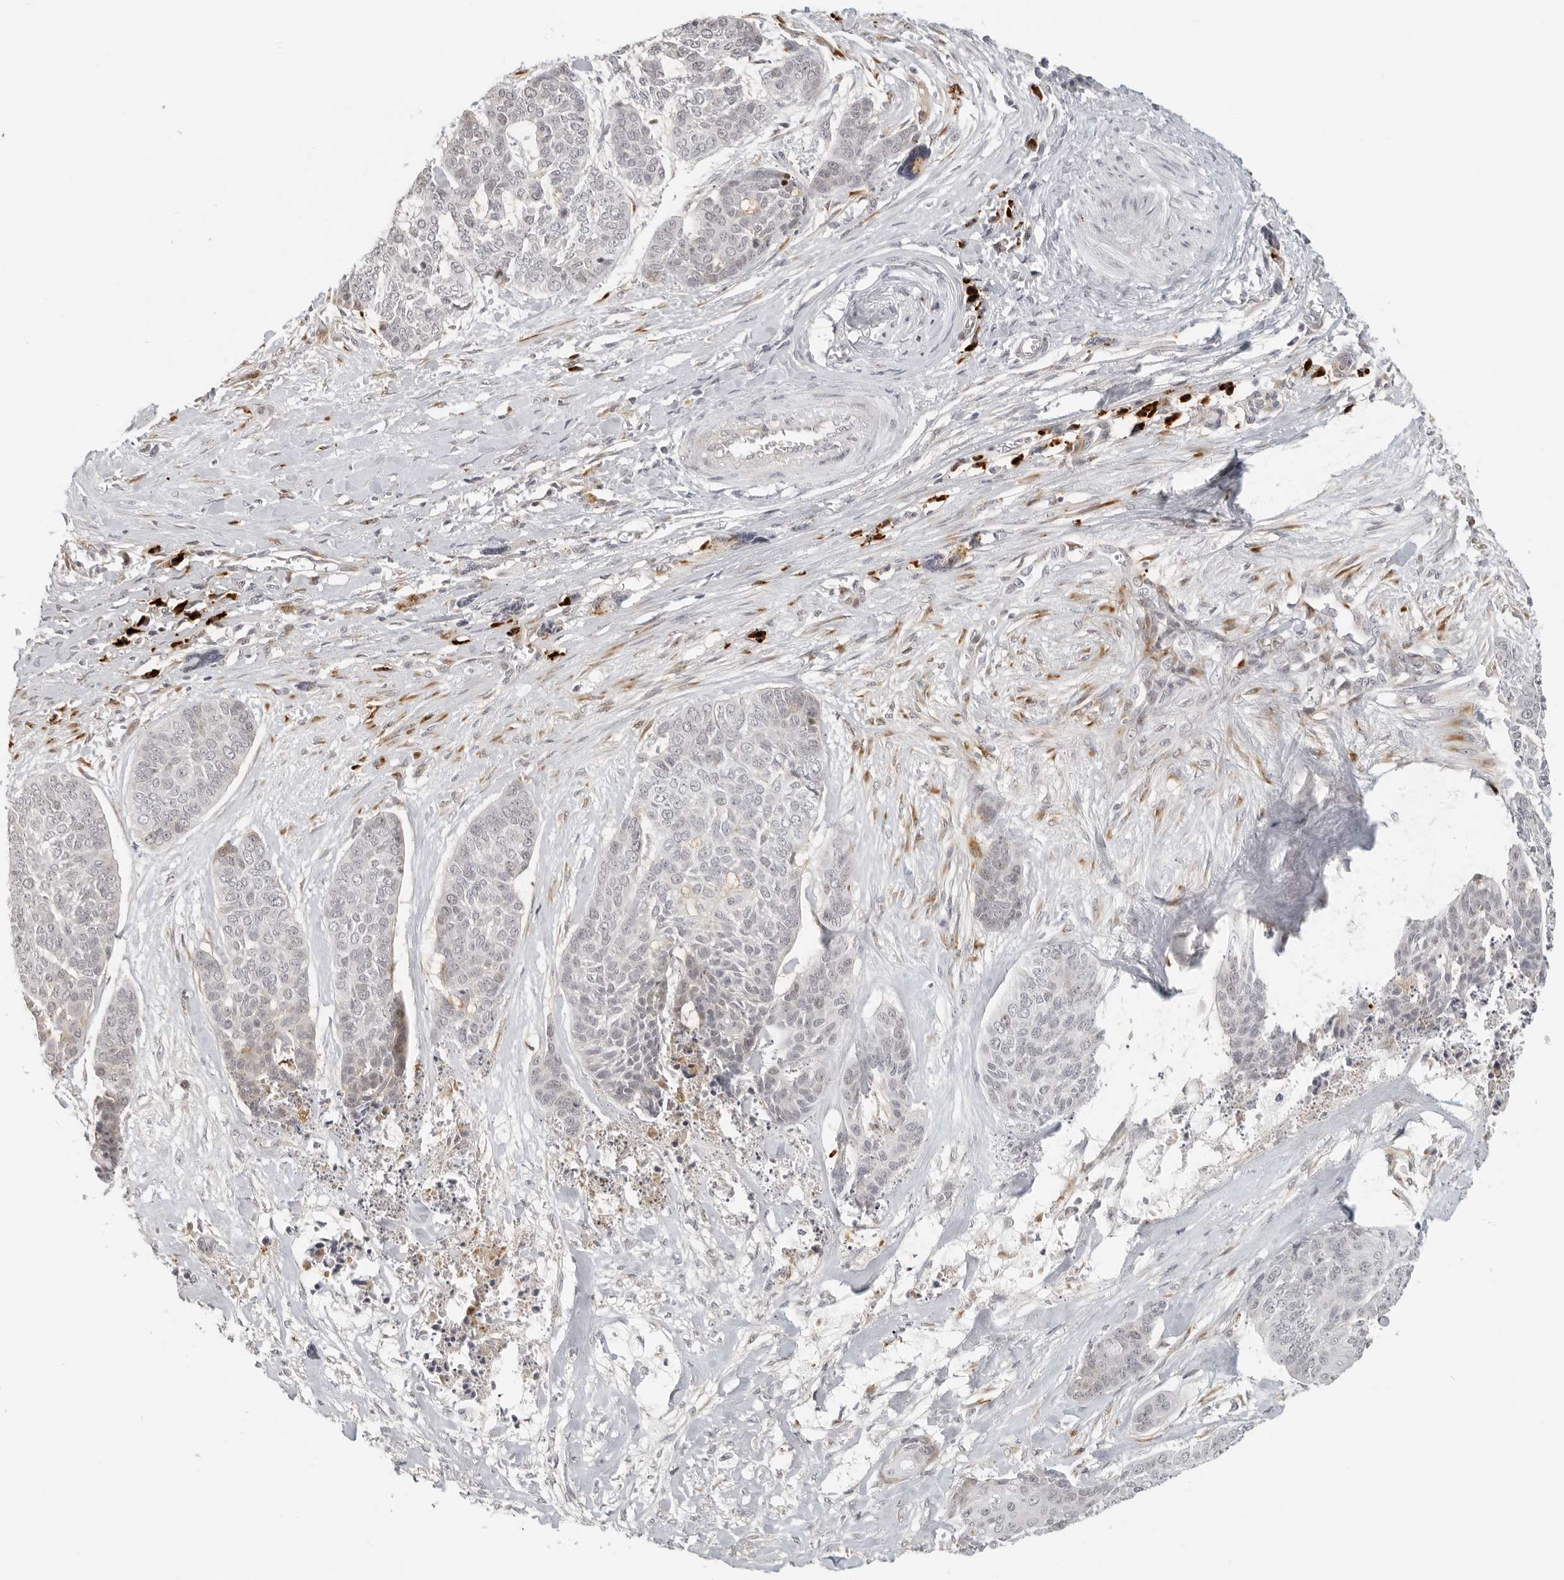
{"staining": {"intensity": "negative", "quantity": "none", "location": "none"}, "tissue": "skin cancer", "cell_type": "Tumor cells", "image_type": "cancer", "snomed": [{"axis": "morphology", "description": "Basal cell carcinoma"}, {"axis": "topography", "description": "Skin"}], "caption": "Tumor cells are negative for protein expression in human skin cancer (basal cell carcinoma). Nuclei are stained in blue.", "gene": "ZNF678", "patient": {"sex": "female", "age": 64}}